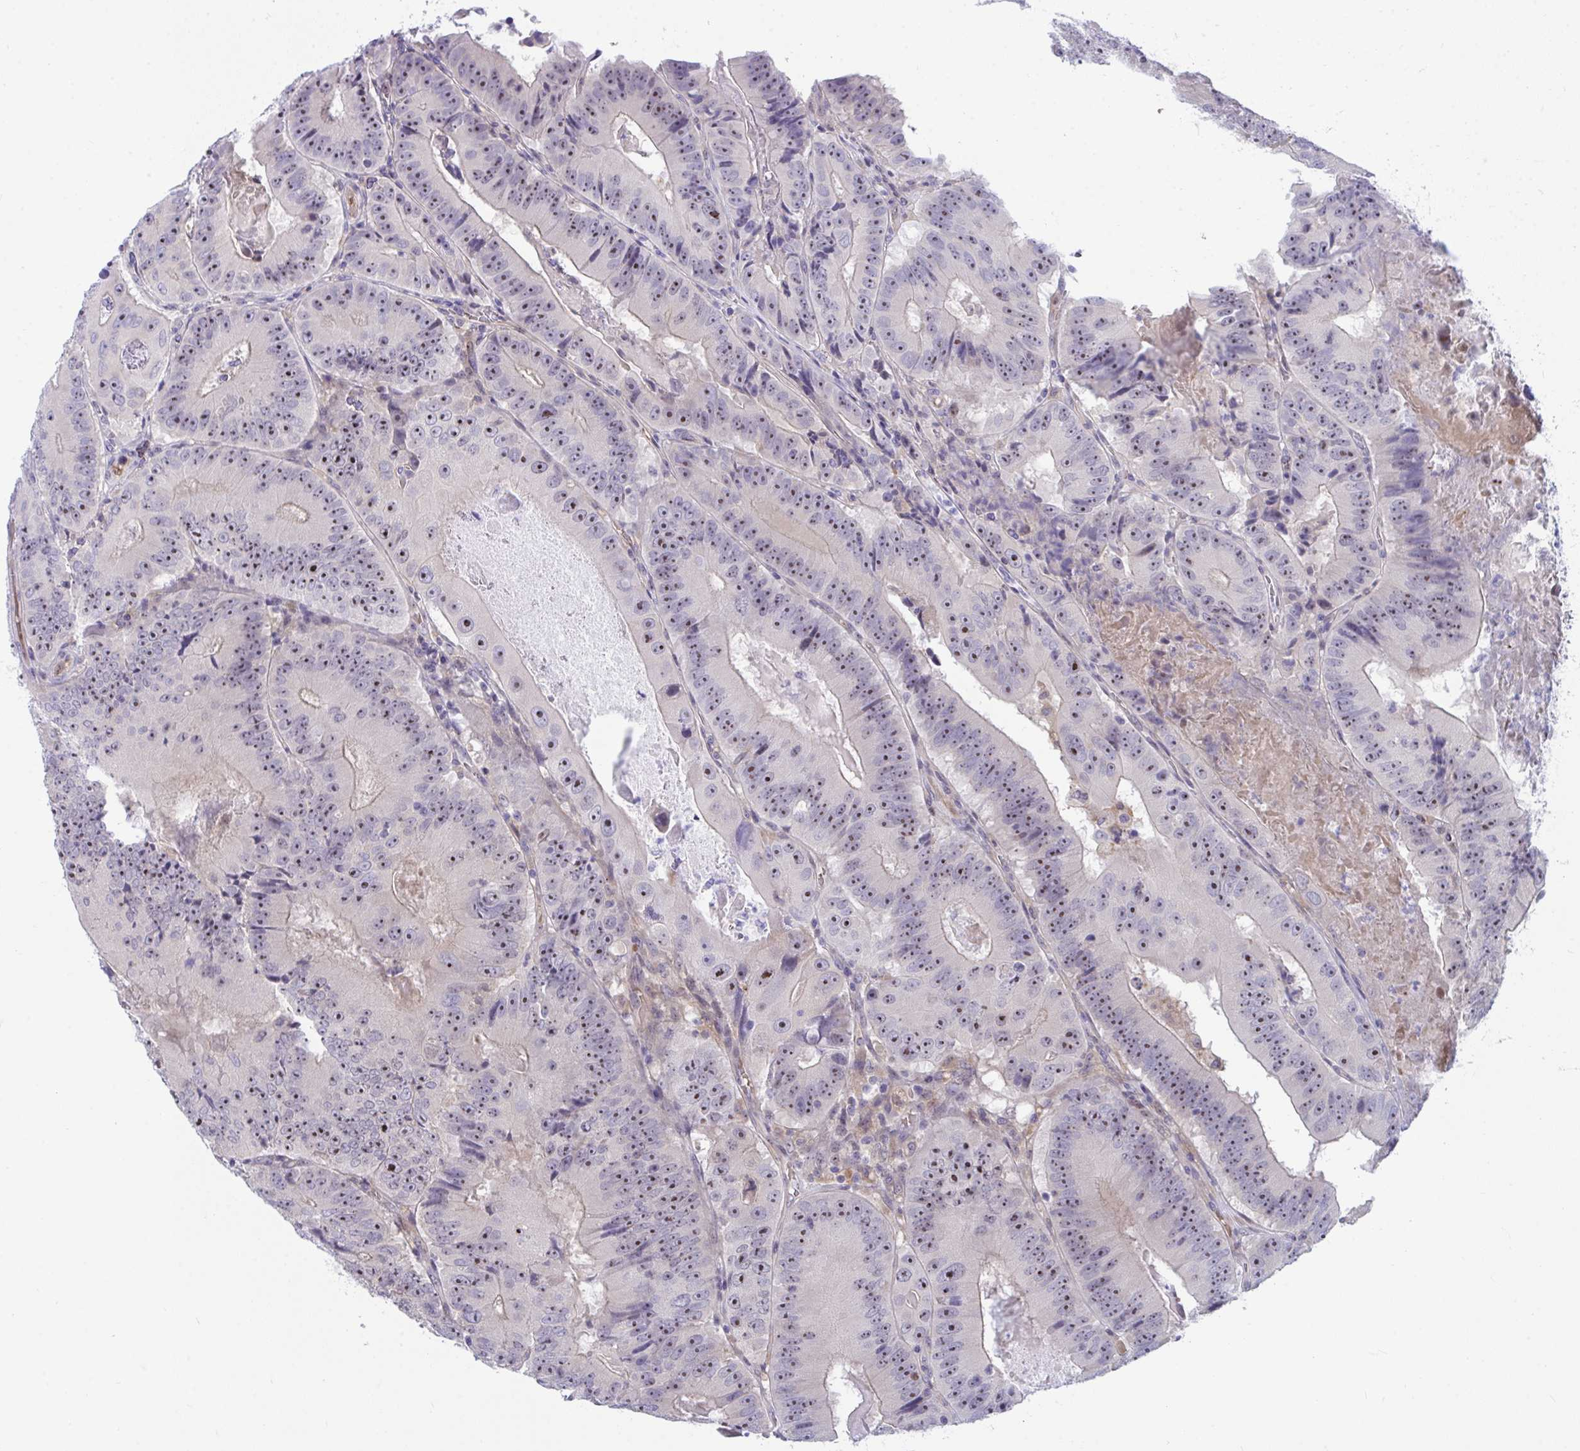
{"staining": {"intensity": "moderate", "quantity": ">75%", "location": "nuclear"}, "tissue": "colorectal cancer", "cell_type": "Tumor cells", "image_type": "cancer", "snomed": [{"axis": "morphology", "description": "Adenocarcinoma, NOS"}, {"axis": "topography", "description": "Colon"}], "caption": "Human colorectal adenocarcinoma stained with a brown dye exhibits moderate nuclear positive positivity in about >75% of tumor cells.", "gene": "CENPQ", "patient": {"sex": "female", "age": 86}}